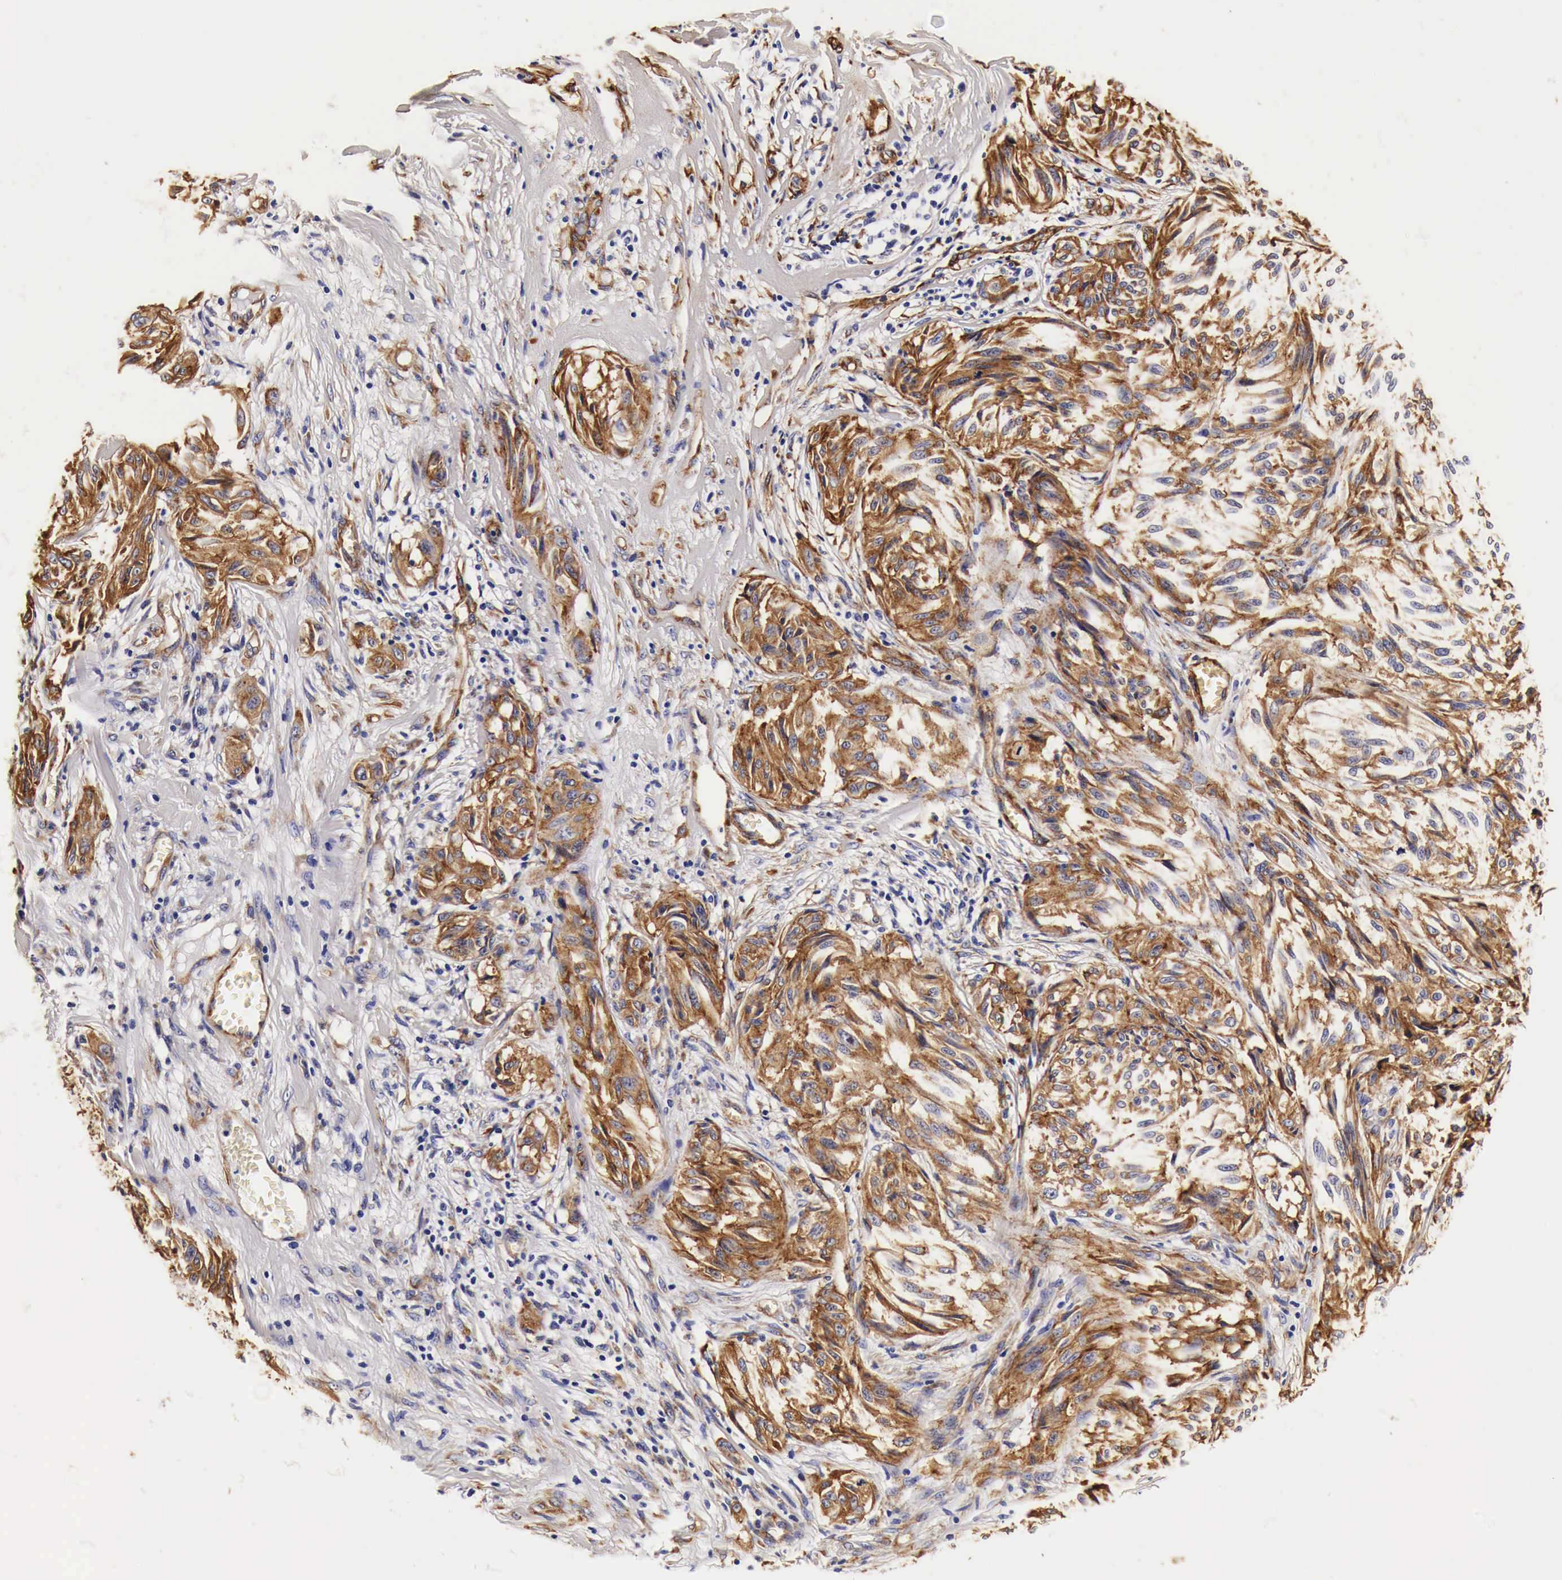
{"staining": {"intensity": "strong", "quantity": ">75%", "location": "cytoplasmic/membranous"}, "tissue": "melanoma", "cell_type": "Tumor cells", "image_type": "cancer", "snomed": [{"axis": "morphology", "description": "Malignant melanoma, NOS"}, {"axis": "topography", "description": "Skin"}], "caption": "DAB (3,3'-diaminobenzidine) immunohistochemical staining of melanoma displays strong cytoplasmic/membranous protein positivity in about >75% of tumor cells. (Stains: DAB in brown, nuclei in blue, Microscopy: brightfield microscopy at high magnification).", "gene": "LAMB2", "patient": {"sex": "male", "age": 54}}